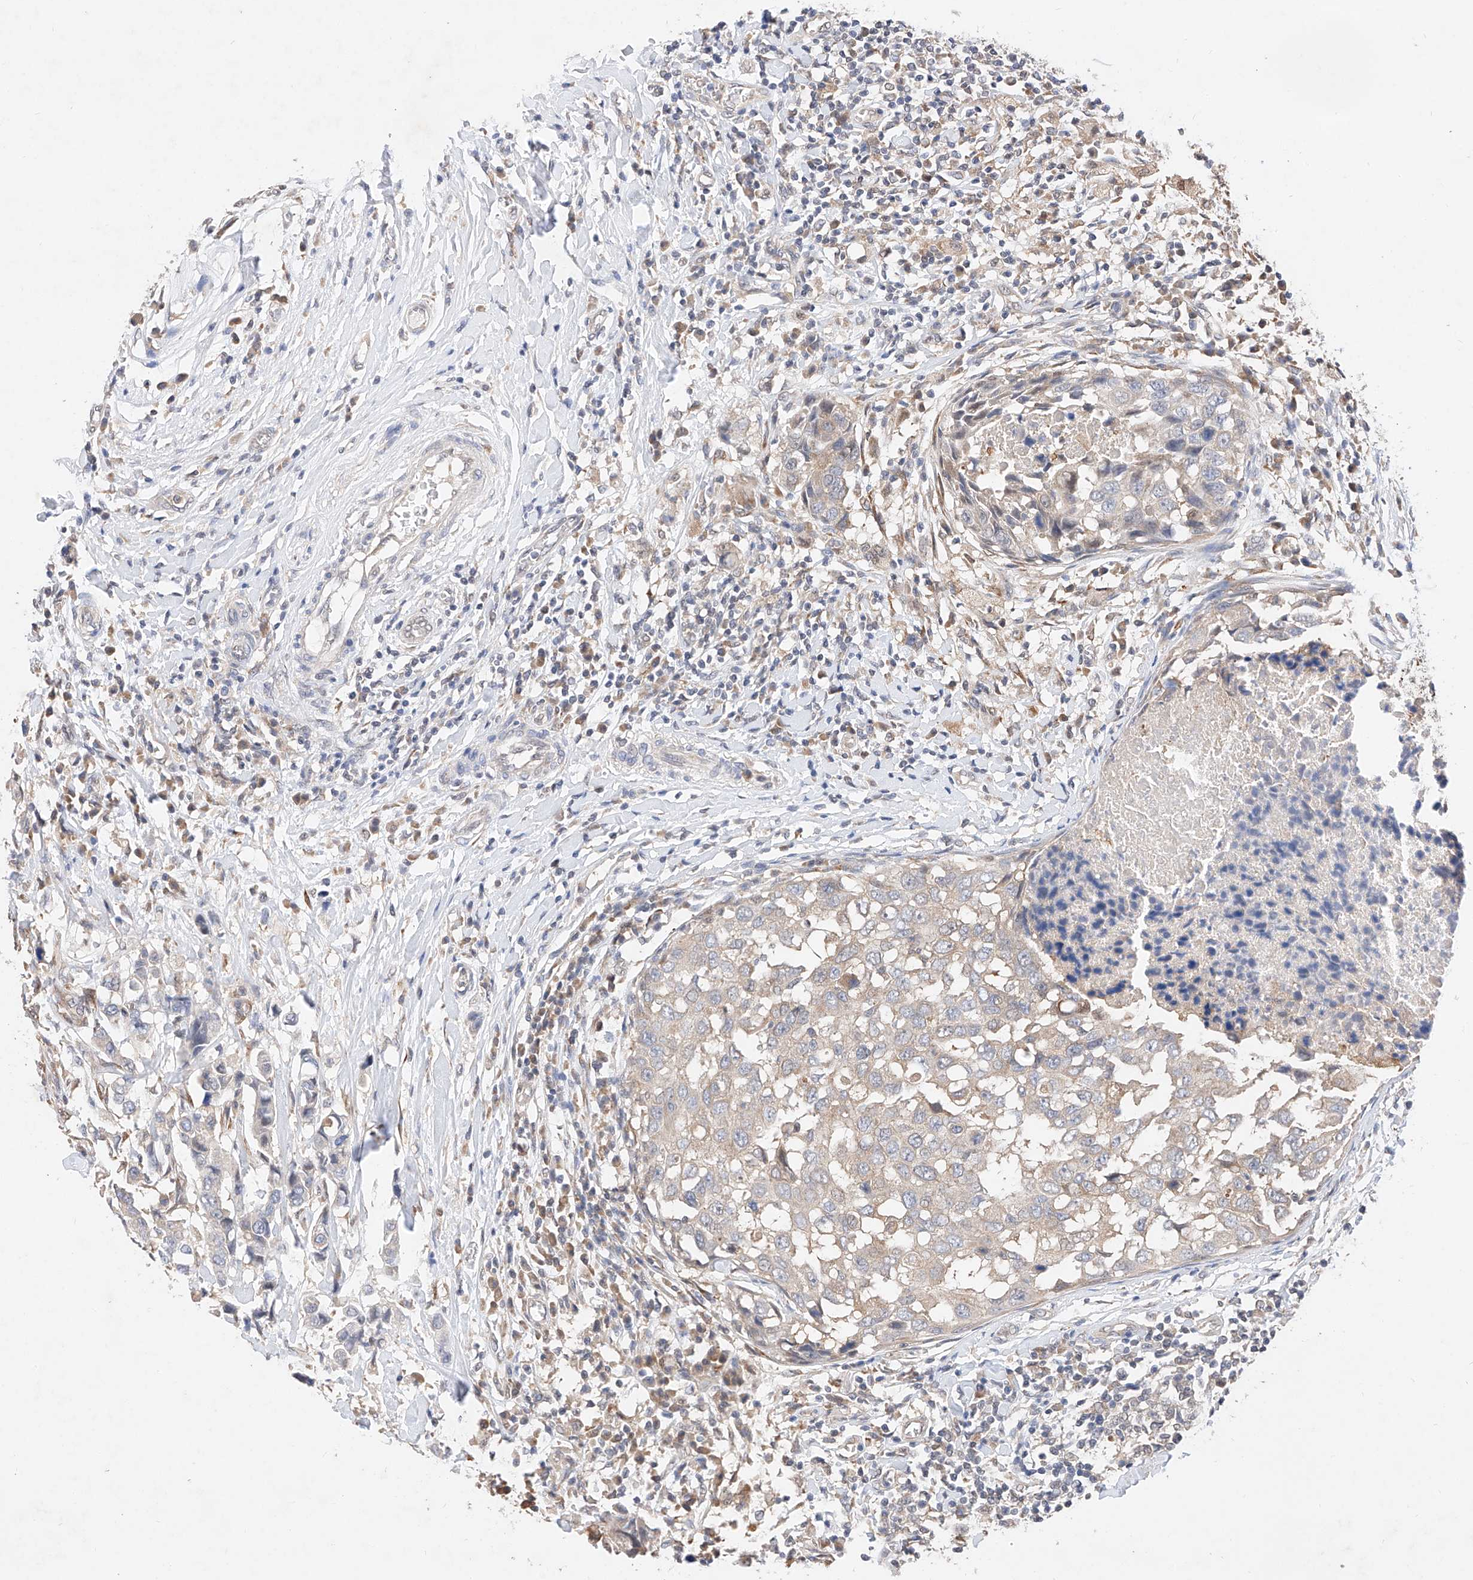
{"staining": {"intensity": "negative", "quantity": "none", "location": "none"}, "tissue": "breast cancer", "cell_type": "Tumor cells", "image_type": "cancer", "snomed": [{"axis": "morphology", "description": "Duct carcinoma"}, {"axis": "topography", "description": "Breast"}], "caption": "An immunohistochemistry (IHC) micrograph of breast cancer (infiltrating ductal carcinoma) is shown. There is no staining in tumor cells of breast cancer (infiltrating ductal carcinoma).", "gene": "ZSCAN4", "patient": {"sex": "female", "age": 27}}